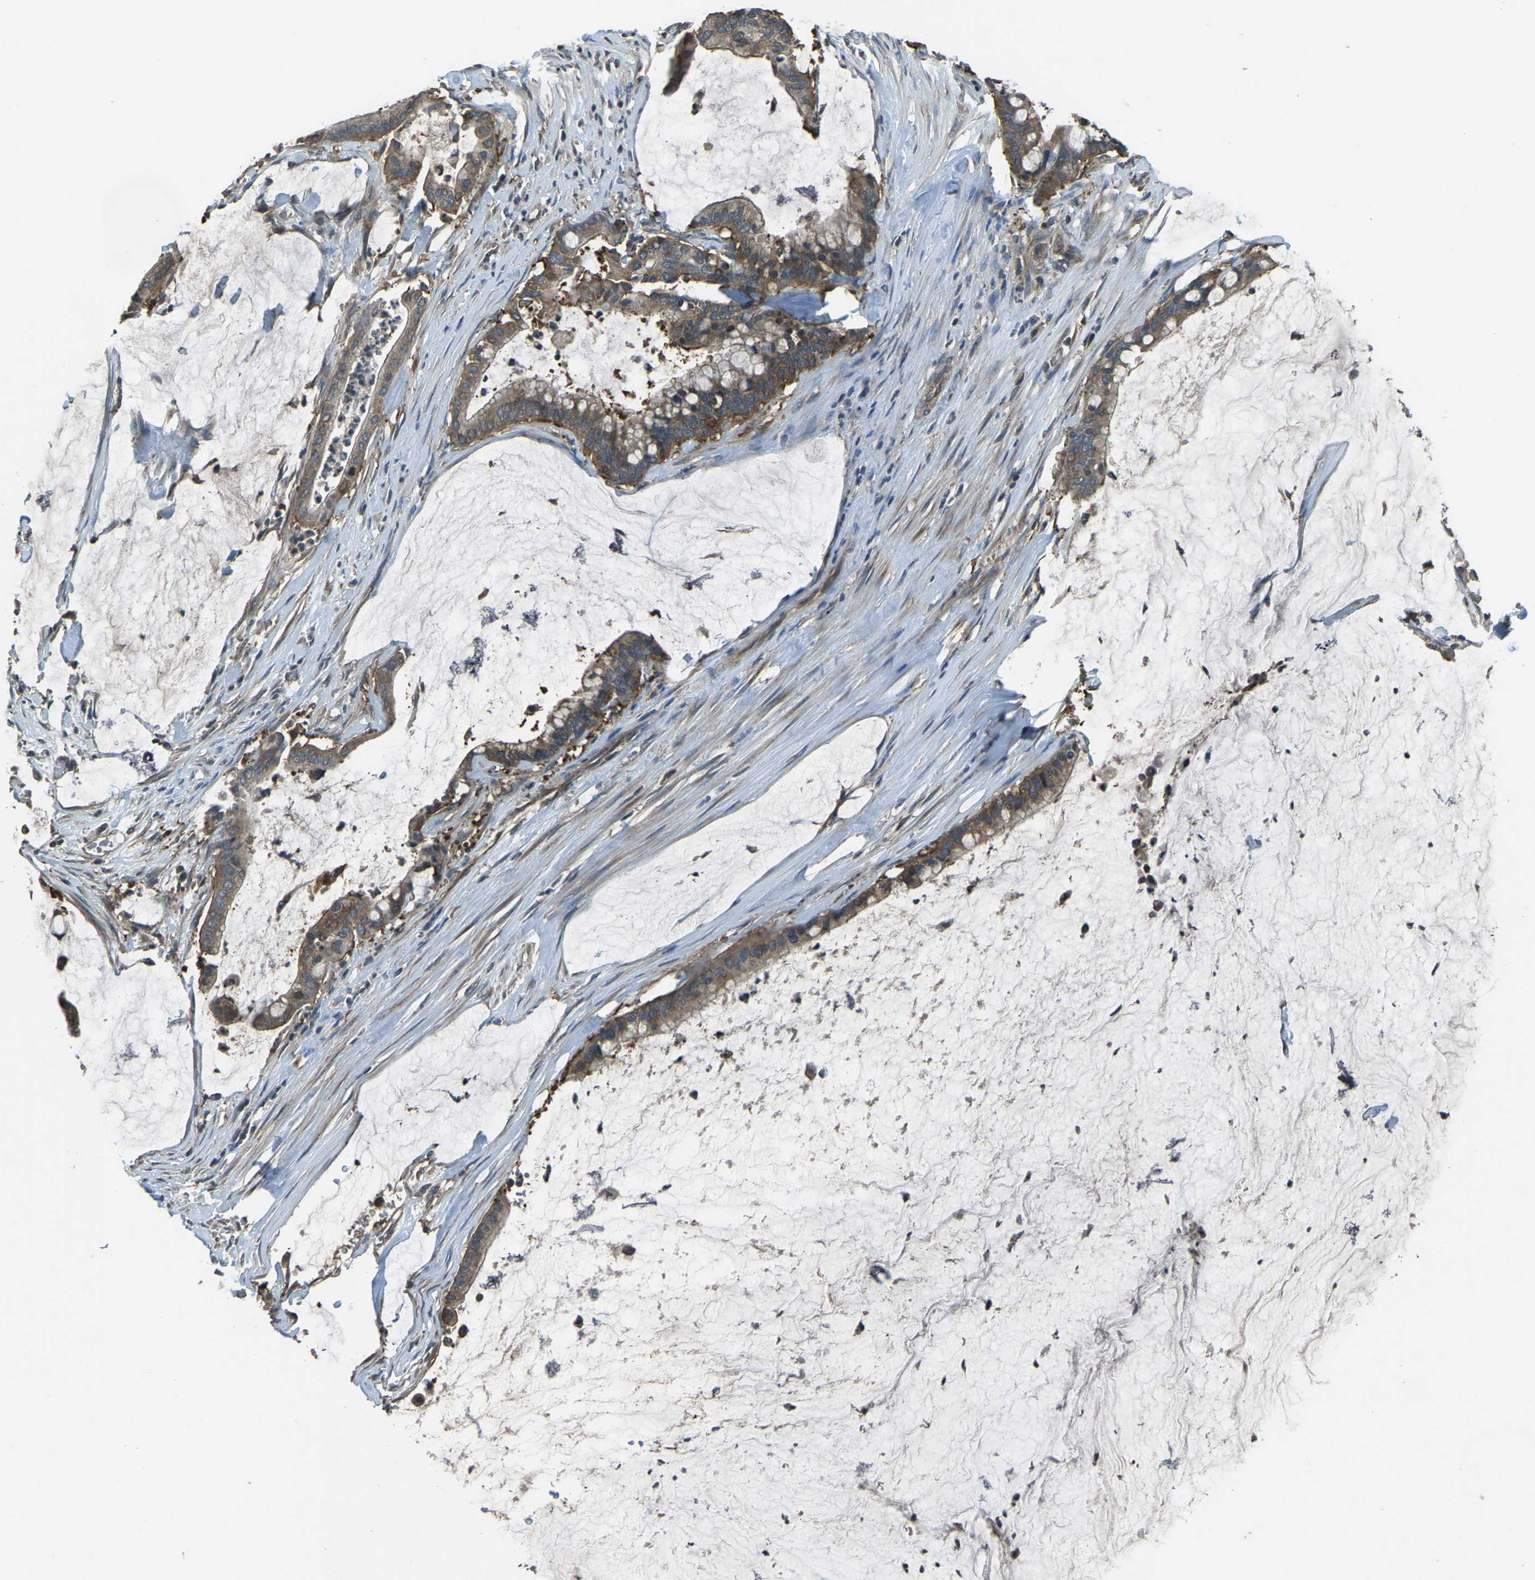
{"staining": {"intensity": "moderate", "quantity": ">75%", "location": "cytoplasmic/membranous"}, "tissue": "pancreatic cancer", "cell_type": "Tumor cells", "image_type": "cancer", "snomed": [{"axis": "morphology", "description": "Adenocarcinoma, NOS"}, {"axis": "topography", "description": "Pancreas"}], "caption": "Adenocarcinoma (pancreatic) stained with immunohistochemistry displays moderate cytoplasmic/membranous staining in about >75% of tumor cells. (Brightfield microscopy of DAB IHC at high magnification).", "gene": "AIMP1", "patient": {"sex": "male", "age": 41}}